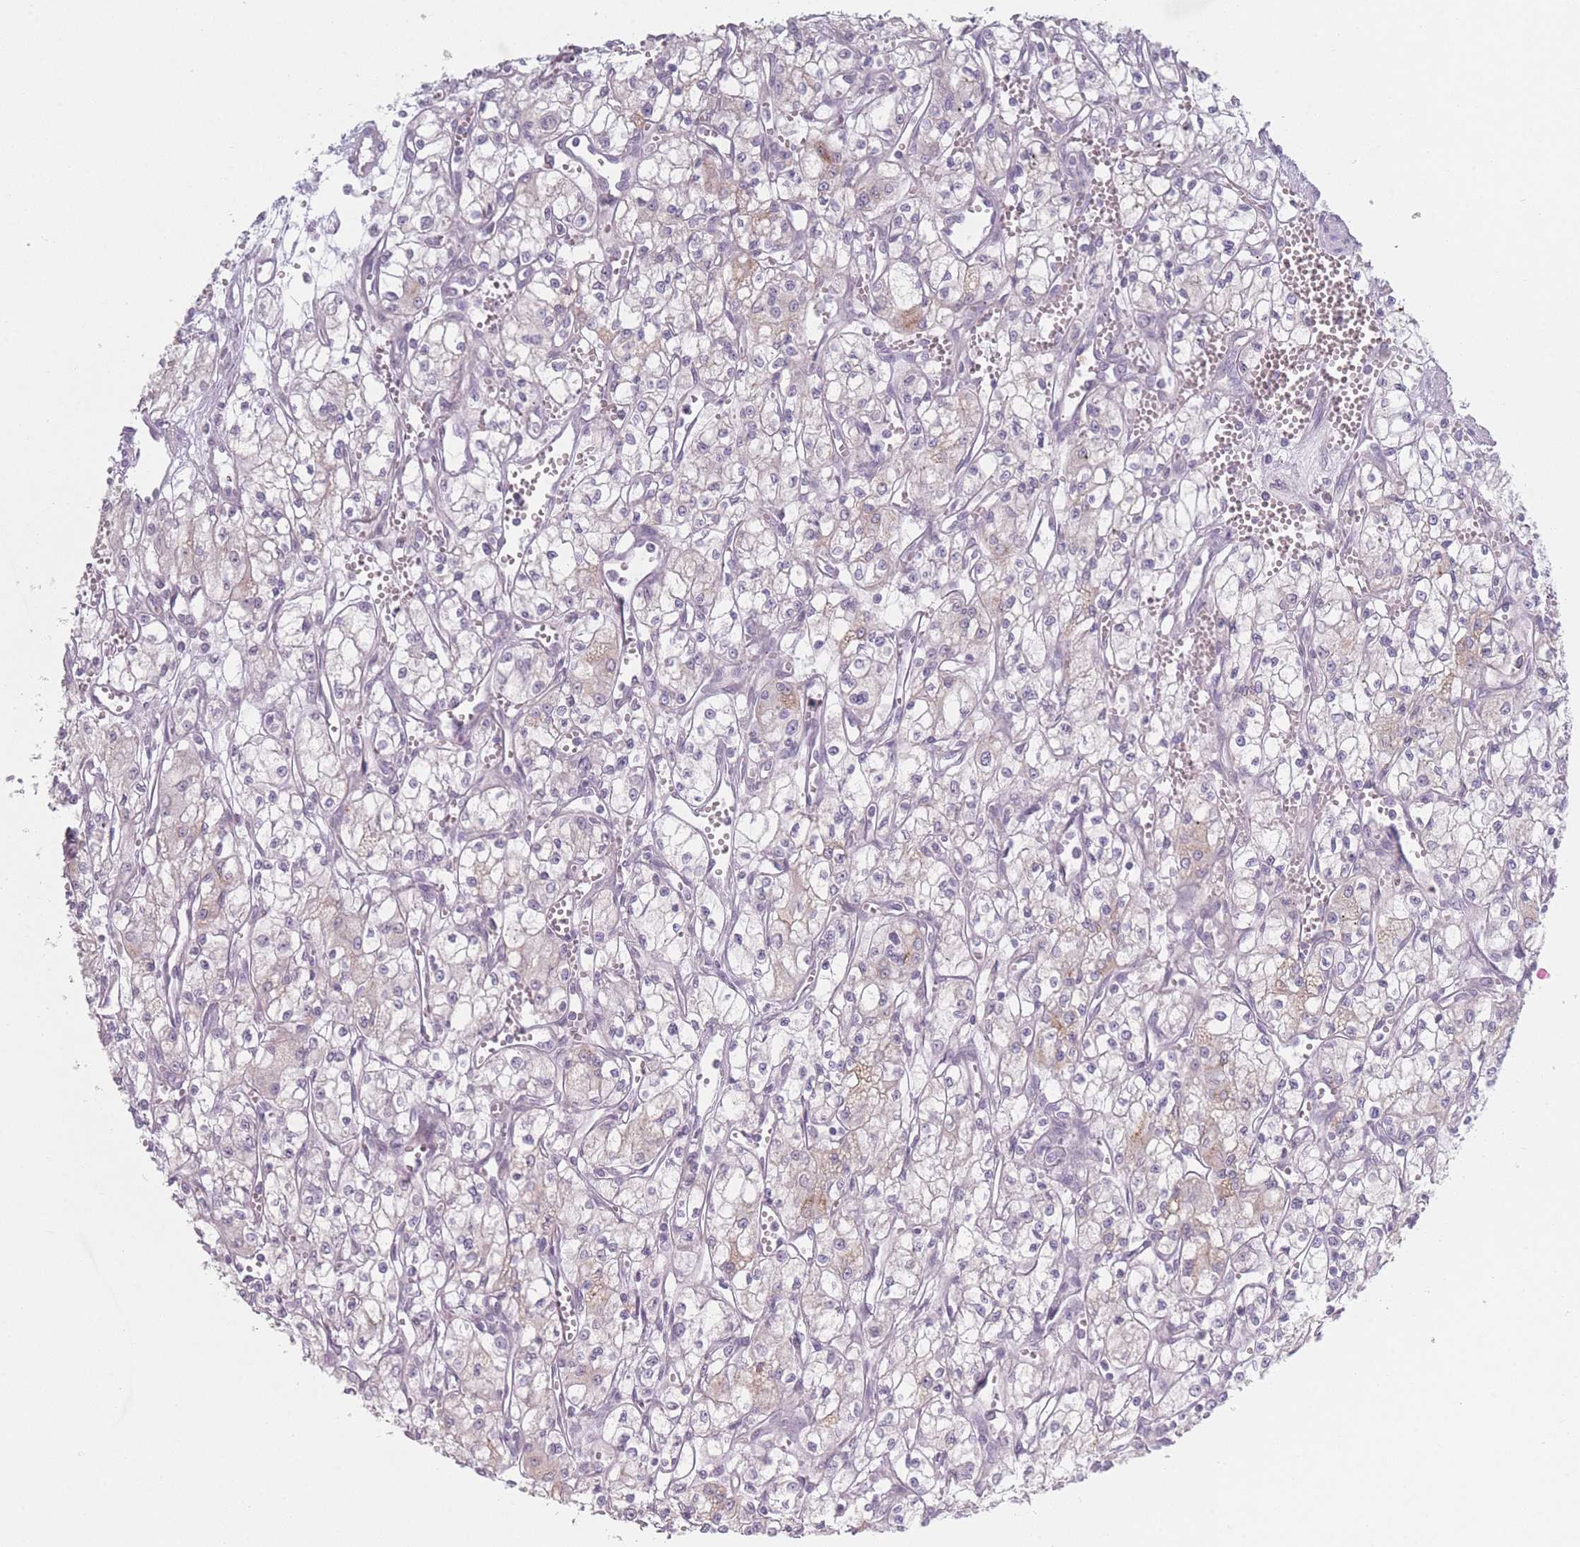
{"staining": {"intensity": "negative", "quantity": "none", "location": "none"}, "tissue": "renal cancer", "cell_type": "Tumor cells", "image_type": "cancer", "snomed": [{"axis": "morphology", "description": "Adenocarcinoma, NOS"}, {"axis": "topography", "description": "Kidney"}], "caption": "This image is of adenocarcinoma (renal) stained with immunohistochemistry (IHC) to label a protein in brown with the nuclei are counter-stained blue. There is no expression in tumor cells.", "gene": "RASL10B", "patient": {"sex": "male", "age": 59}}